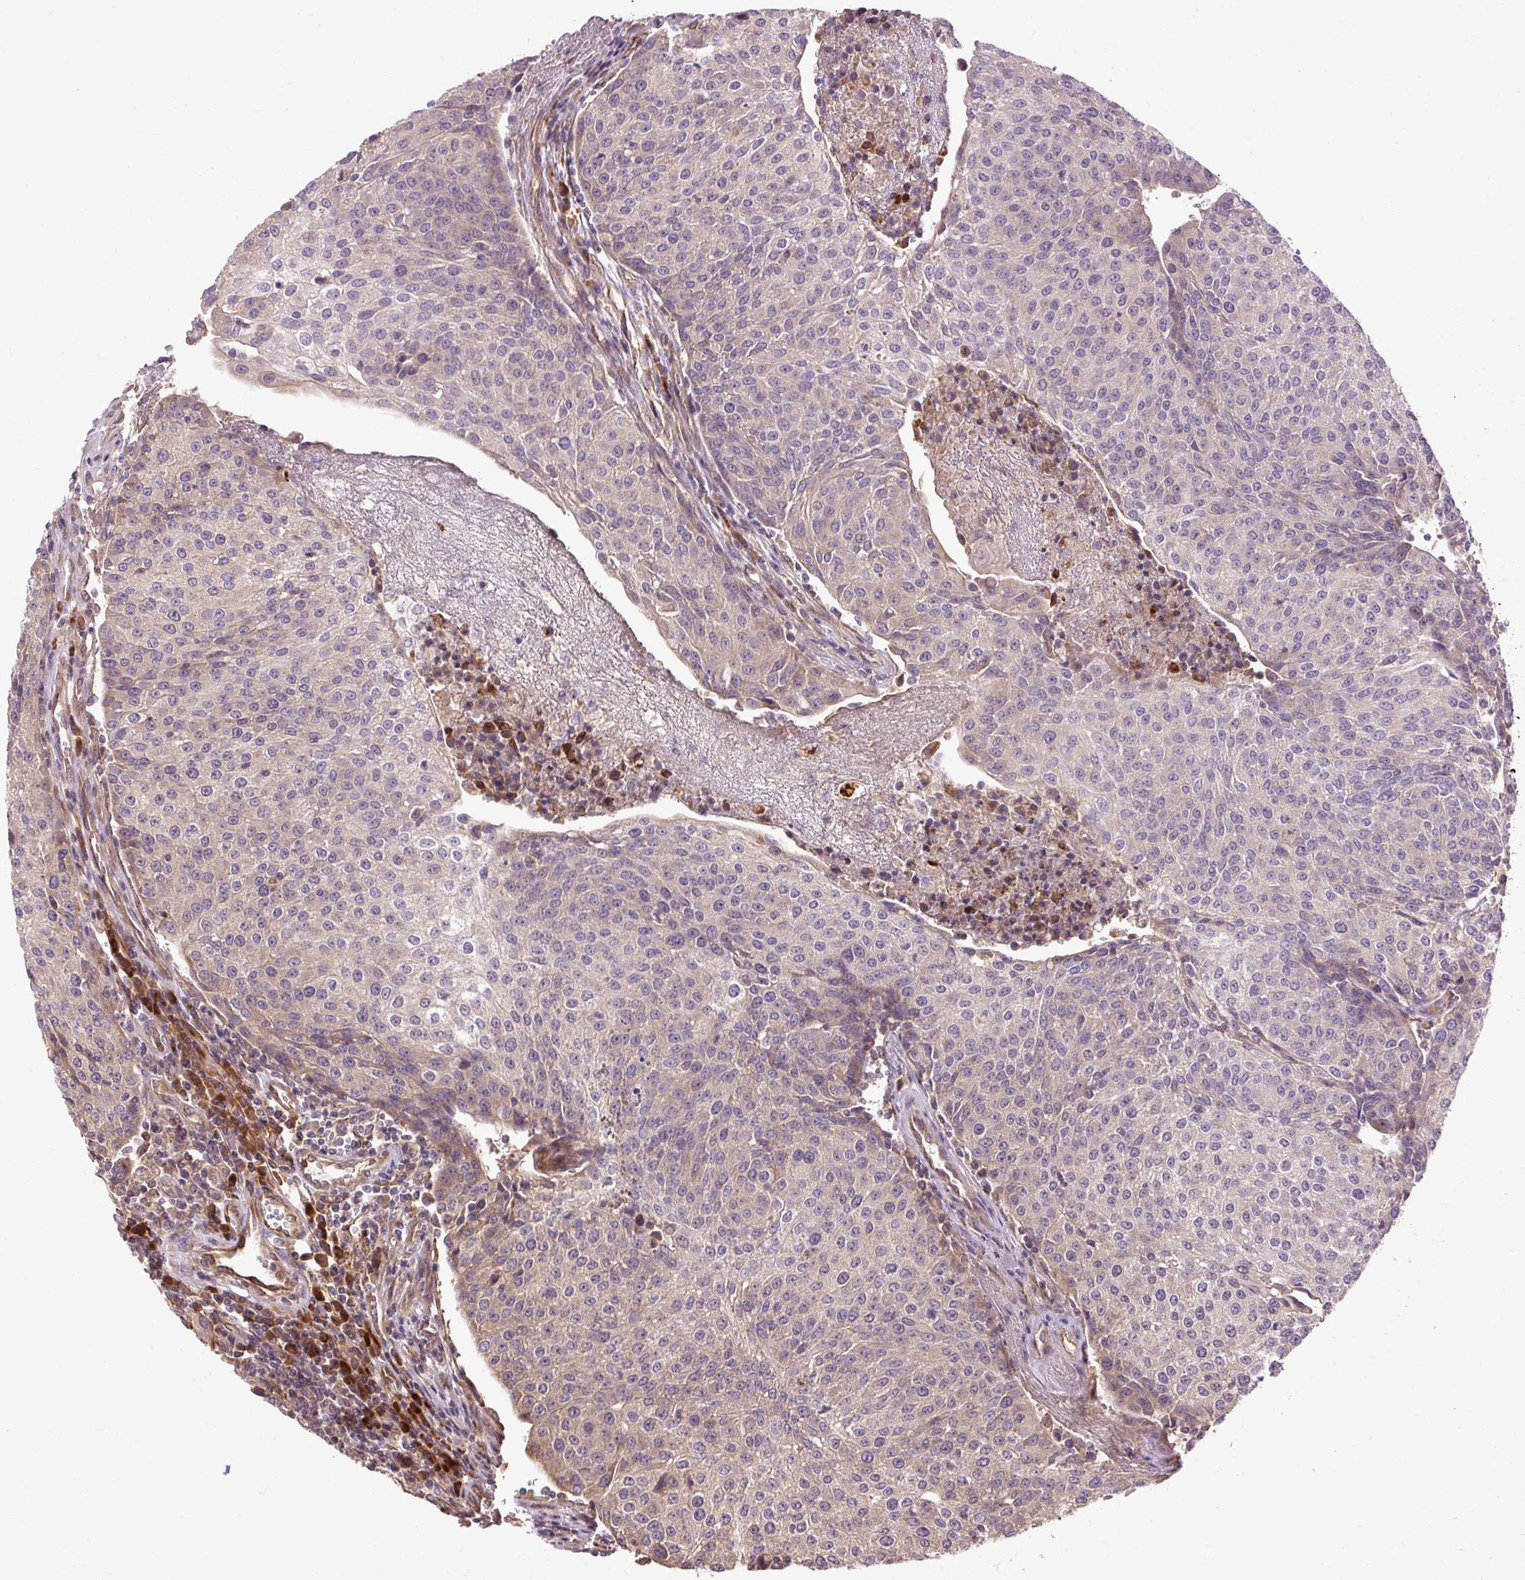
{"staining": {"intensity": "weak", "quantity": "<25%", "location": "cytoplasmic/membranous"}, "tissue": "urothelial cancer", "cell_type": "Tumor cells", "image_type": "cancer", "snomed": [{"axis": "morphology", "description": "Urothelial carcinoma, High grade"}, {"axis": "topography", "description": "Urinary bladder"}], "caption": "IHC of human urothelial carcinoma (high-grade) exhibits no positivity in tumor cells. The staining is performed using DAB brown chromogen with nuclei counter-stained in using hematoxylin.", "gene": "FLRT1", "patient": {"sex": "female", "age": 85}}